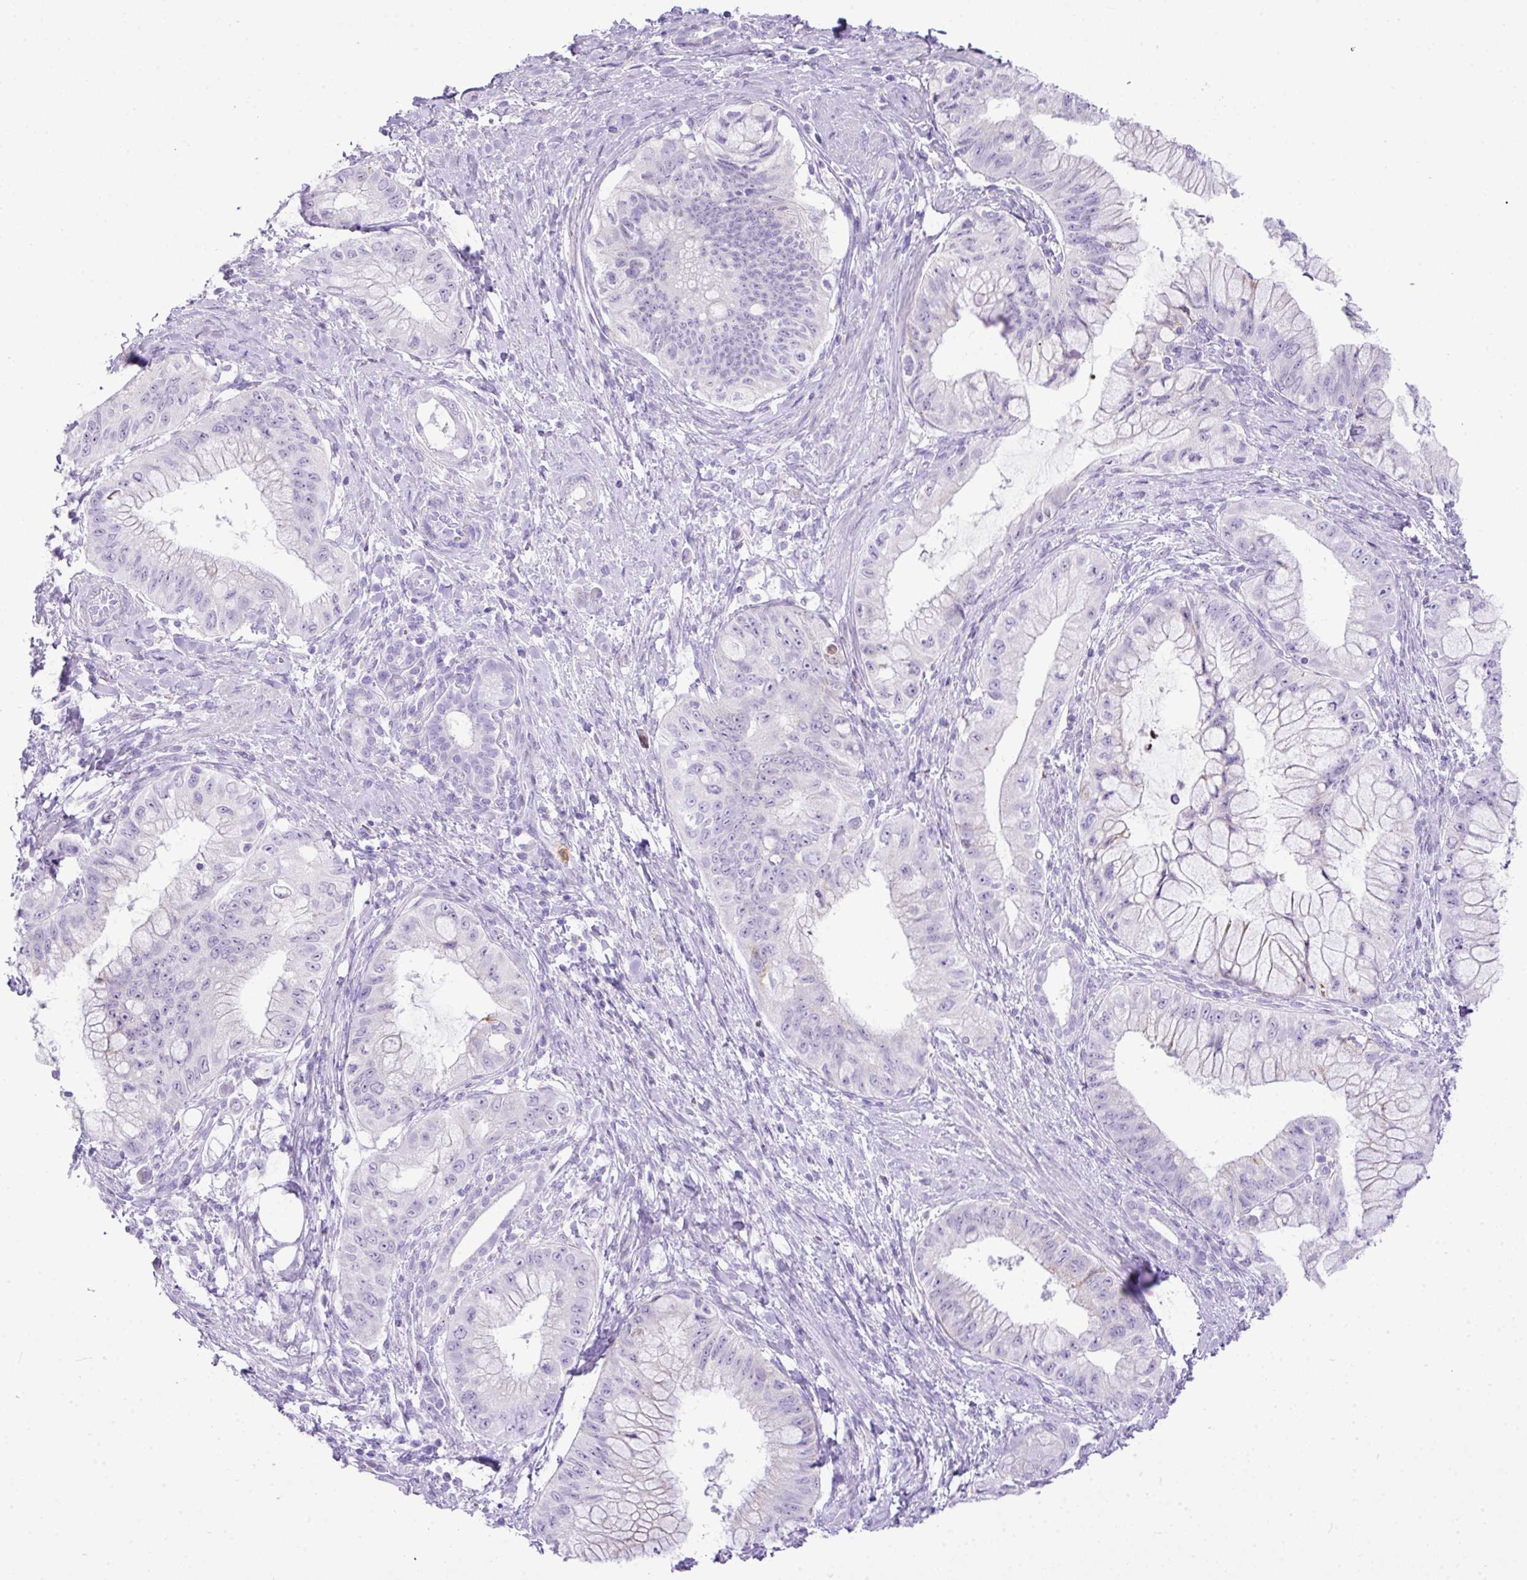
{"staining": {"intensity": "negative", "quantity": "none", "location": "none"}, "tissue": "pancreatic cancer", "cell_type": "Tumor cells", "image_type": "cancer", "snomed": [{"axis": "morphology", "description": "Adenocarcinoma, NOS"}, {"axis": "topography", "description": "Pancreas"}], "caption": "A high-resolution image shows IHC staining of pancreatic cancer (adenocarcinoma), which exhibits no significant expression in tumor cells.", "gene": "RCAN2", "patient": {"sex": "male", "age": 48}}